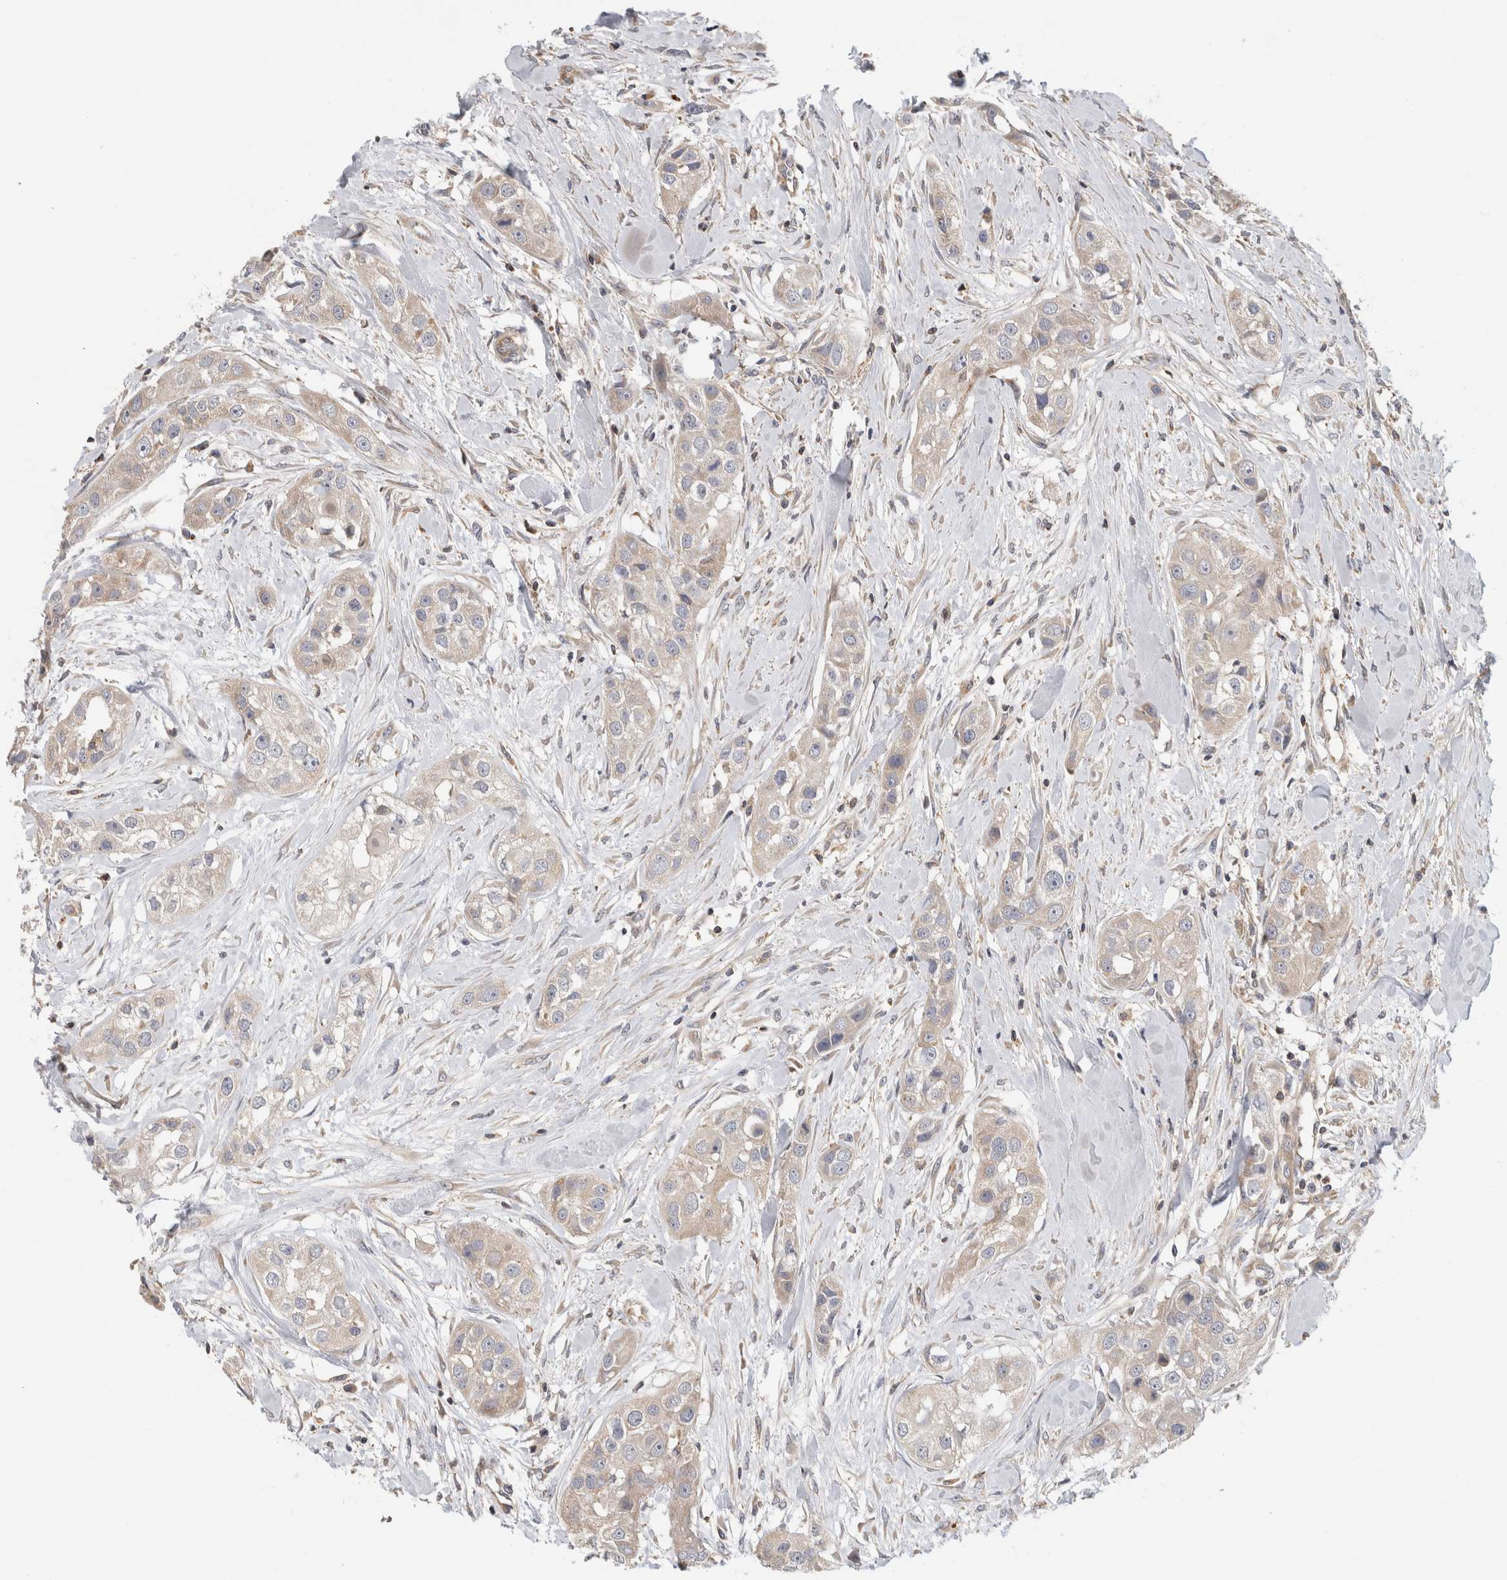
{"staining": {"intensity": "weak", "quantity": ">75%", "location": "cytoplasmic/membranous"}, "tissue": "head and neck cancer", "cell_type": "Tumor cells", "image_type": "cancer", "snomed": [{"axis": "morphology", "description": "Normal tissue, NOS"}, {"axis": "morphology", "description": "Squamous cell carcinoma, NOS"}, {"axis": "topography", "description": "Skeletal muscle"}, {"axis": "topography", "description": "Head-Neck"}], "caption": "DAB immunohistochemical staining of human head and neck cancer (squamous cell carcinoma) exhibits weak cytoplasmic/membranous protein staining in about >75% of tumor cells.", "gene": "GRIK2", "patient": {"sex": "male", "age": 51}}